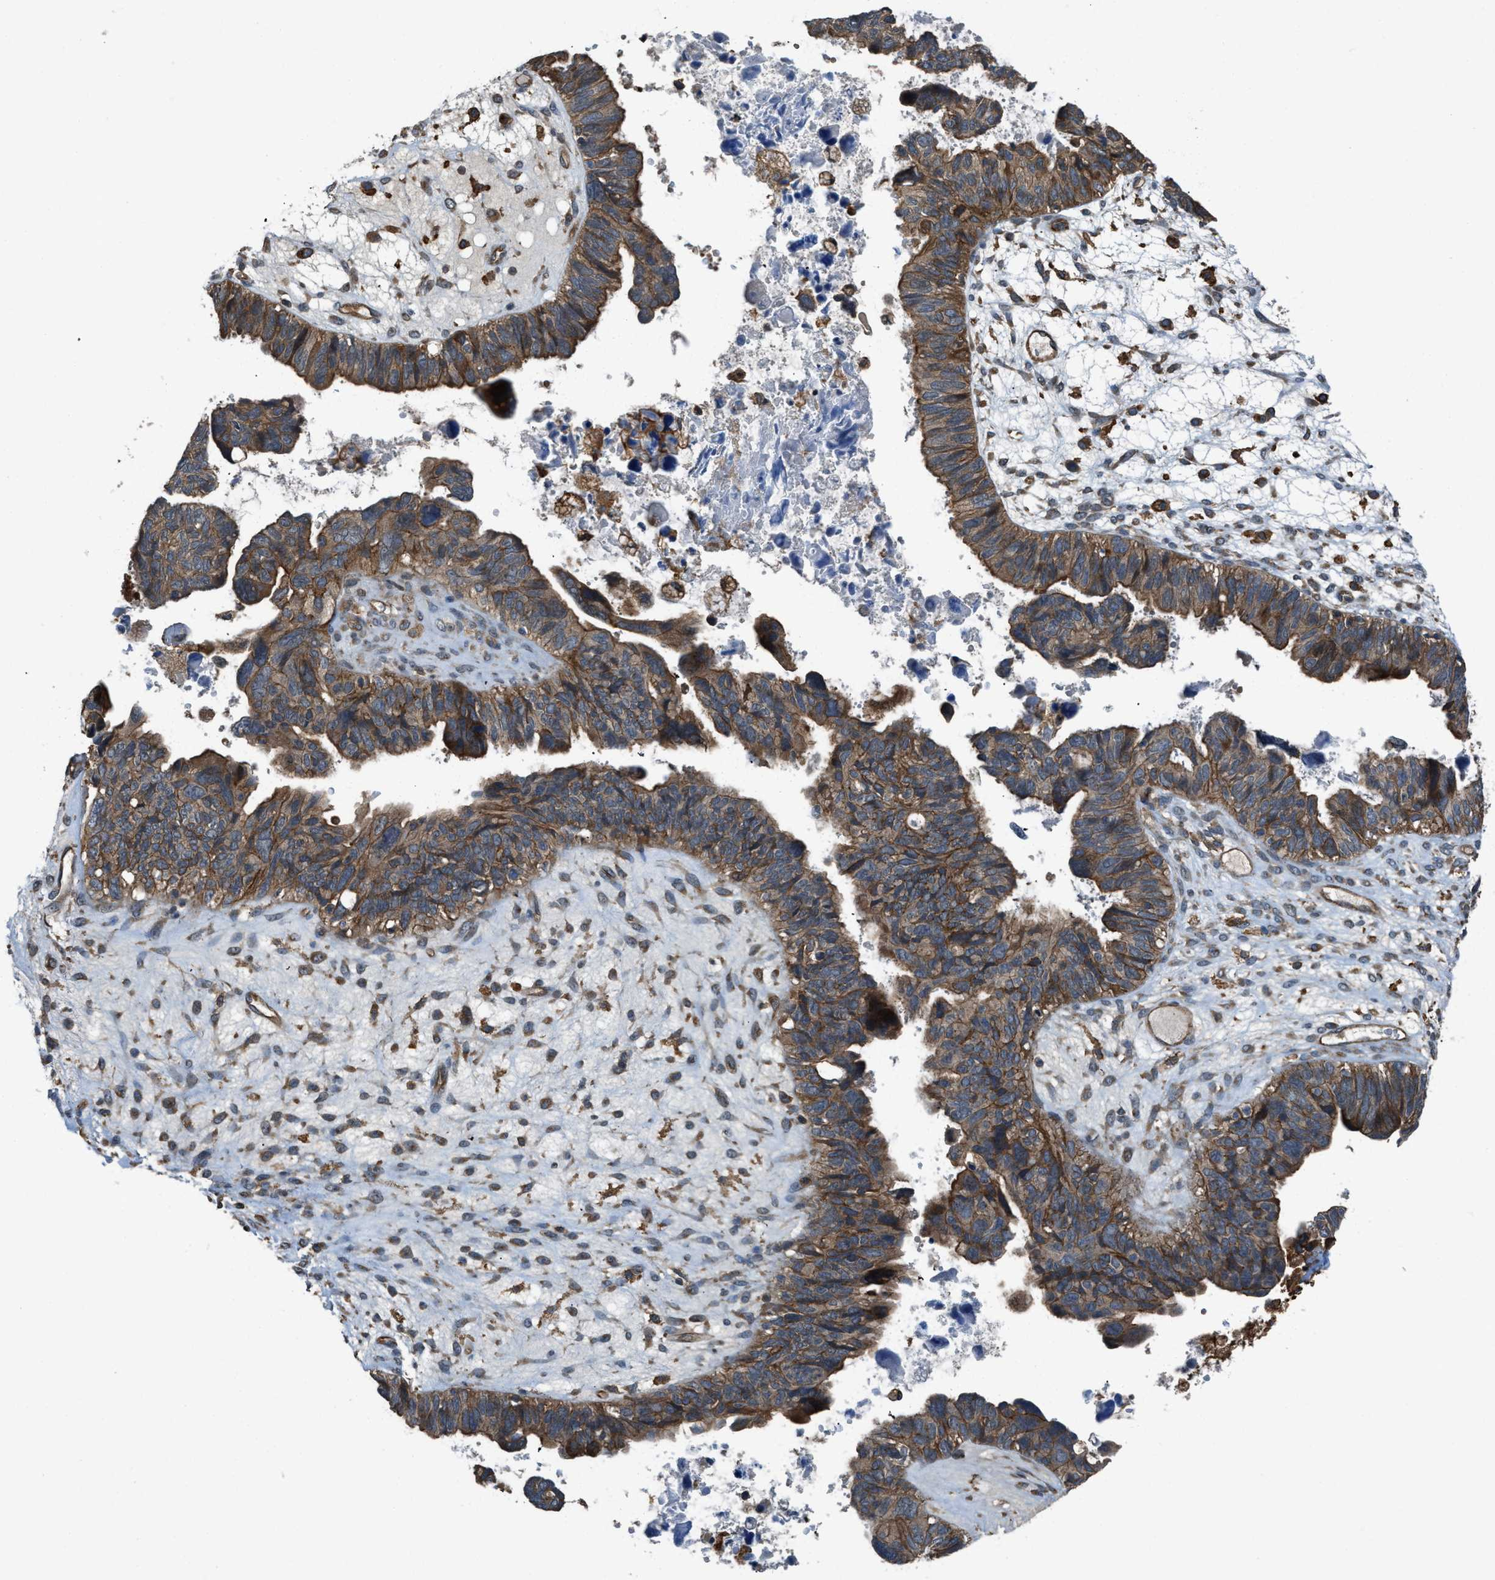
{"staining": {"intensity": "moderate", "quantity": ">75%", "location": "cytoplasmic/membranous"}, "tissue": "ovarian cancer", "cell_type": "Tumor cells", "image_type": "cancer", "snomed": [{"axis": "morphology", "description": "Cystadenocarcinoma, serous, NOS"}, {"axis": "topography", "description": "Ovary"}], "caption": "Tumor cells demonstrate medium levels of moderate cytoplasmic/membranous positivity in about >75% of cells in human ovarian serous cystadenocarcinoma.", "gene": "BAG4", "patient": {"sex": "female", "age": 79}}